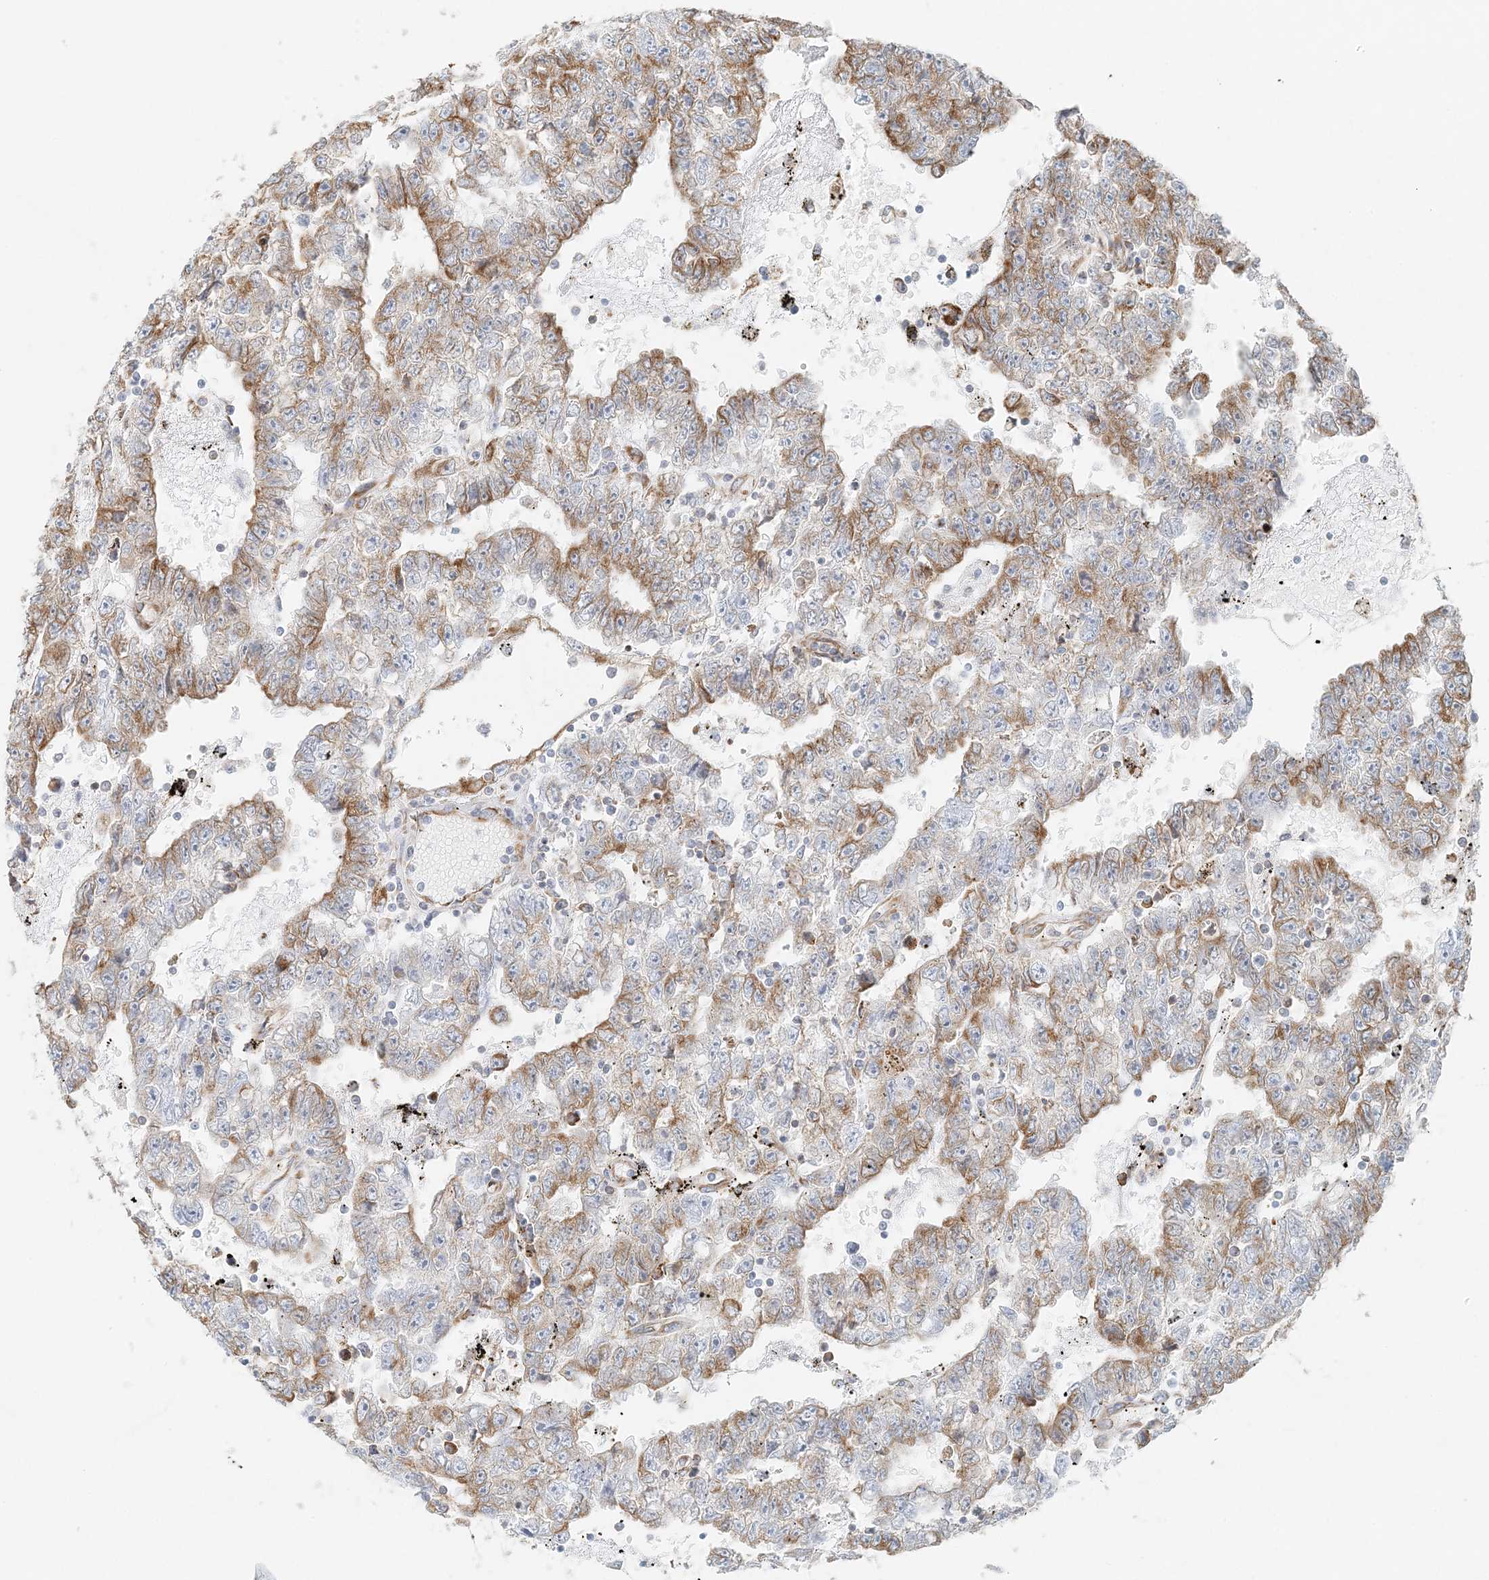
{"staining": {"intensity": "moderate", "quantity": ">75%", "location": "cytoplasmic/membranous"}, "tissue": "testis cancer", "cell_type": "Tumor cells", "image_type": "cancer", "snomed": [{"axis": "morphology", "description": "Carcinoma, Embryonal, NOS"}, {"axis": "topography", "description": "Testis"}], "caption": "This histopathology image reveals immunohistochemistry staining of embryonal carcinoma (testis), with medium moderate cytoplasmic/membranous positivity in approximately >75% of tumor cells.", "gene": "STK11IP", "patient": {"sex": "male", "age": 25}}